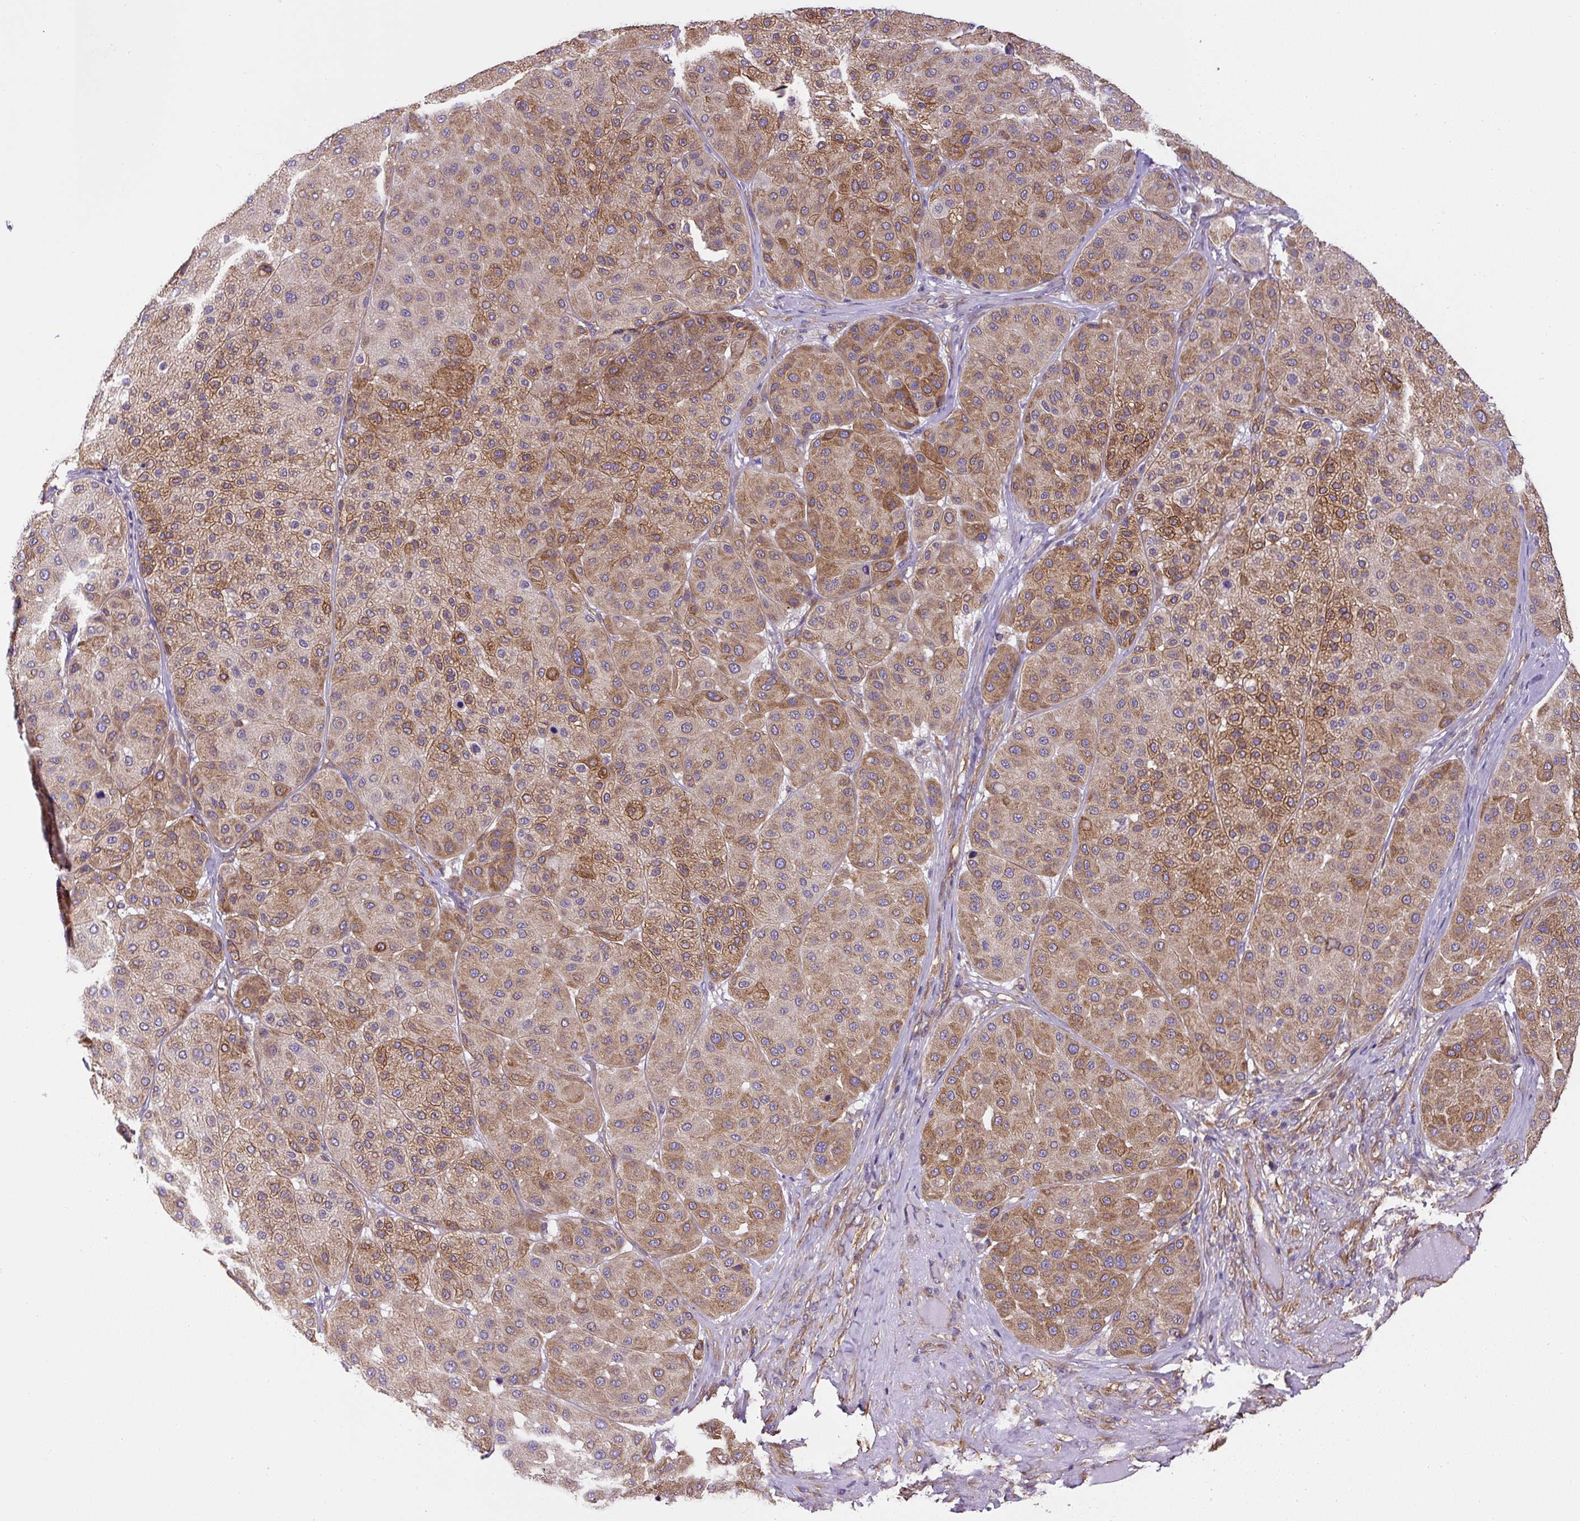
{"staining": {"intensity": "moderate", "quantity": ">75%", "location": "cytoplasmic/membranous"}, "tissue": "melanoma", "cell_type": "Tumor cells", "image_type": "cancer", "snomed": [{"axis": "morphology", "description": "Malignant melanoma, Metastatic site"}, {"axis": "topography", "description": "Smooth muscle"}], "caption": "Immunohistochemical staining of melanoma reveals medium levels of moderate cytoplasmic/membranous protein staining in about >75% of tumor cells. The staining was performed using DAB to visualize the protein expression in brown, while the nuclei were stained in blue with hematoxylin (Magnification: 20x).", "gene": "DCTN1", "patient": {"sex": "male", "age": 41}}